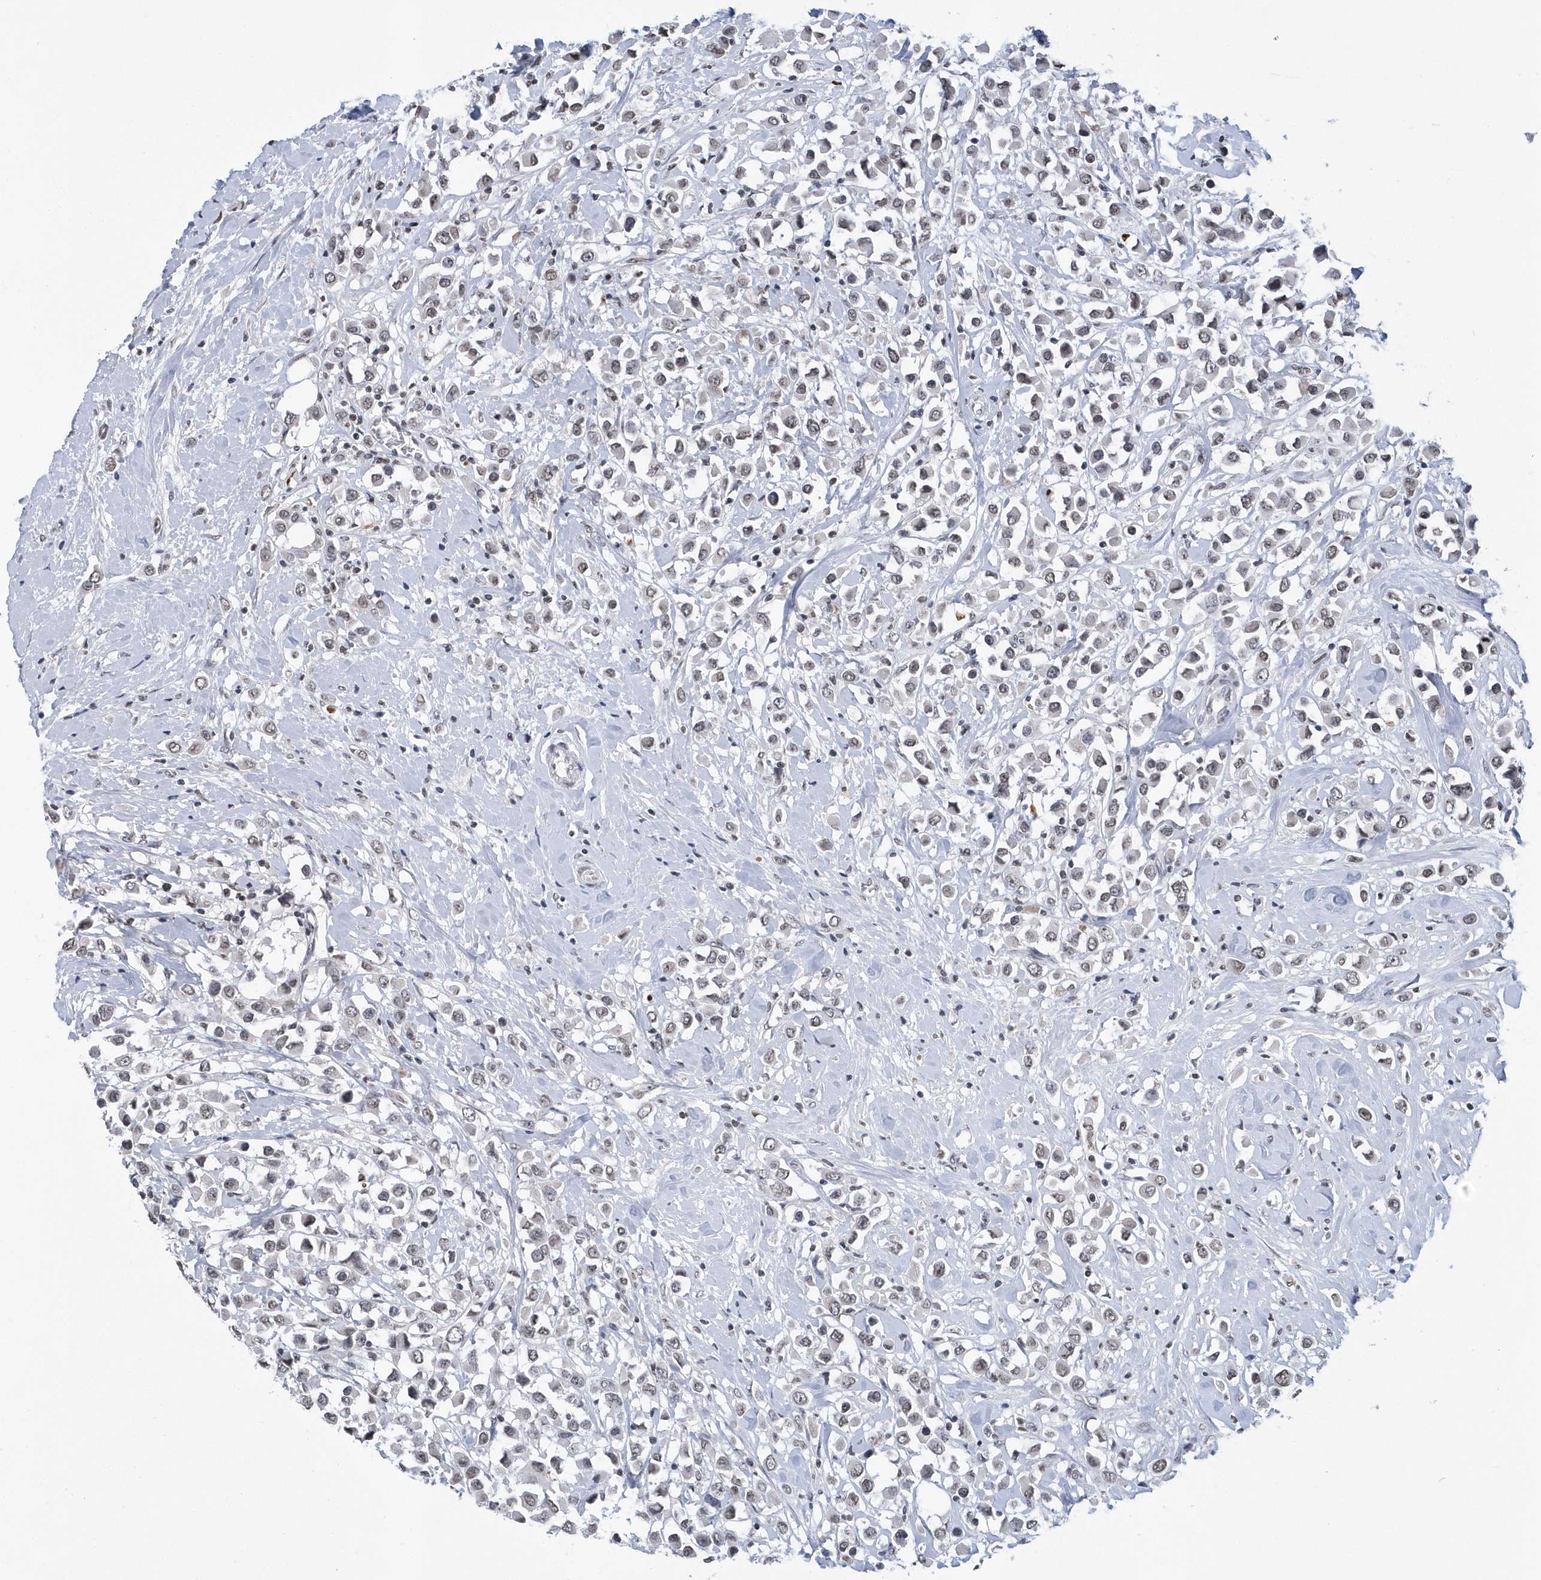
{"staining": {"intensity": "negative", "quantity": "none", "location": "none"}, "tissue": "breast cancer", "cell_type": "Tumor cells", "image_type": "cancer", "snomed": [{"axis": "morphology", "description": "Duct carcinoma"}, {"axis": "topography", "description": "Breast"}], "caption": "There is no significant positivity in tumor cells of breast cancer (infiltrating ductal carcinoma).", "gene": "VWA5B2", "patient": {"sex": "female", "age": 61}}